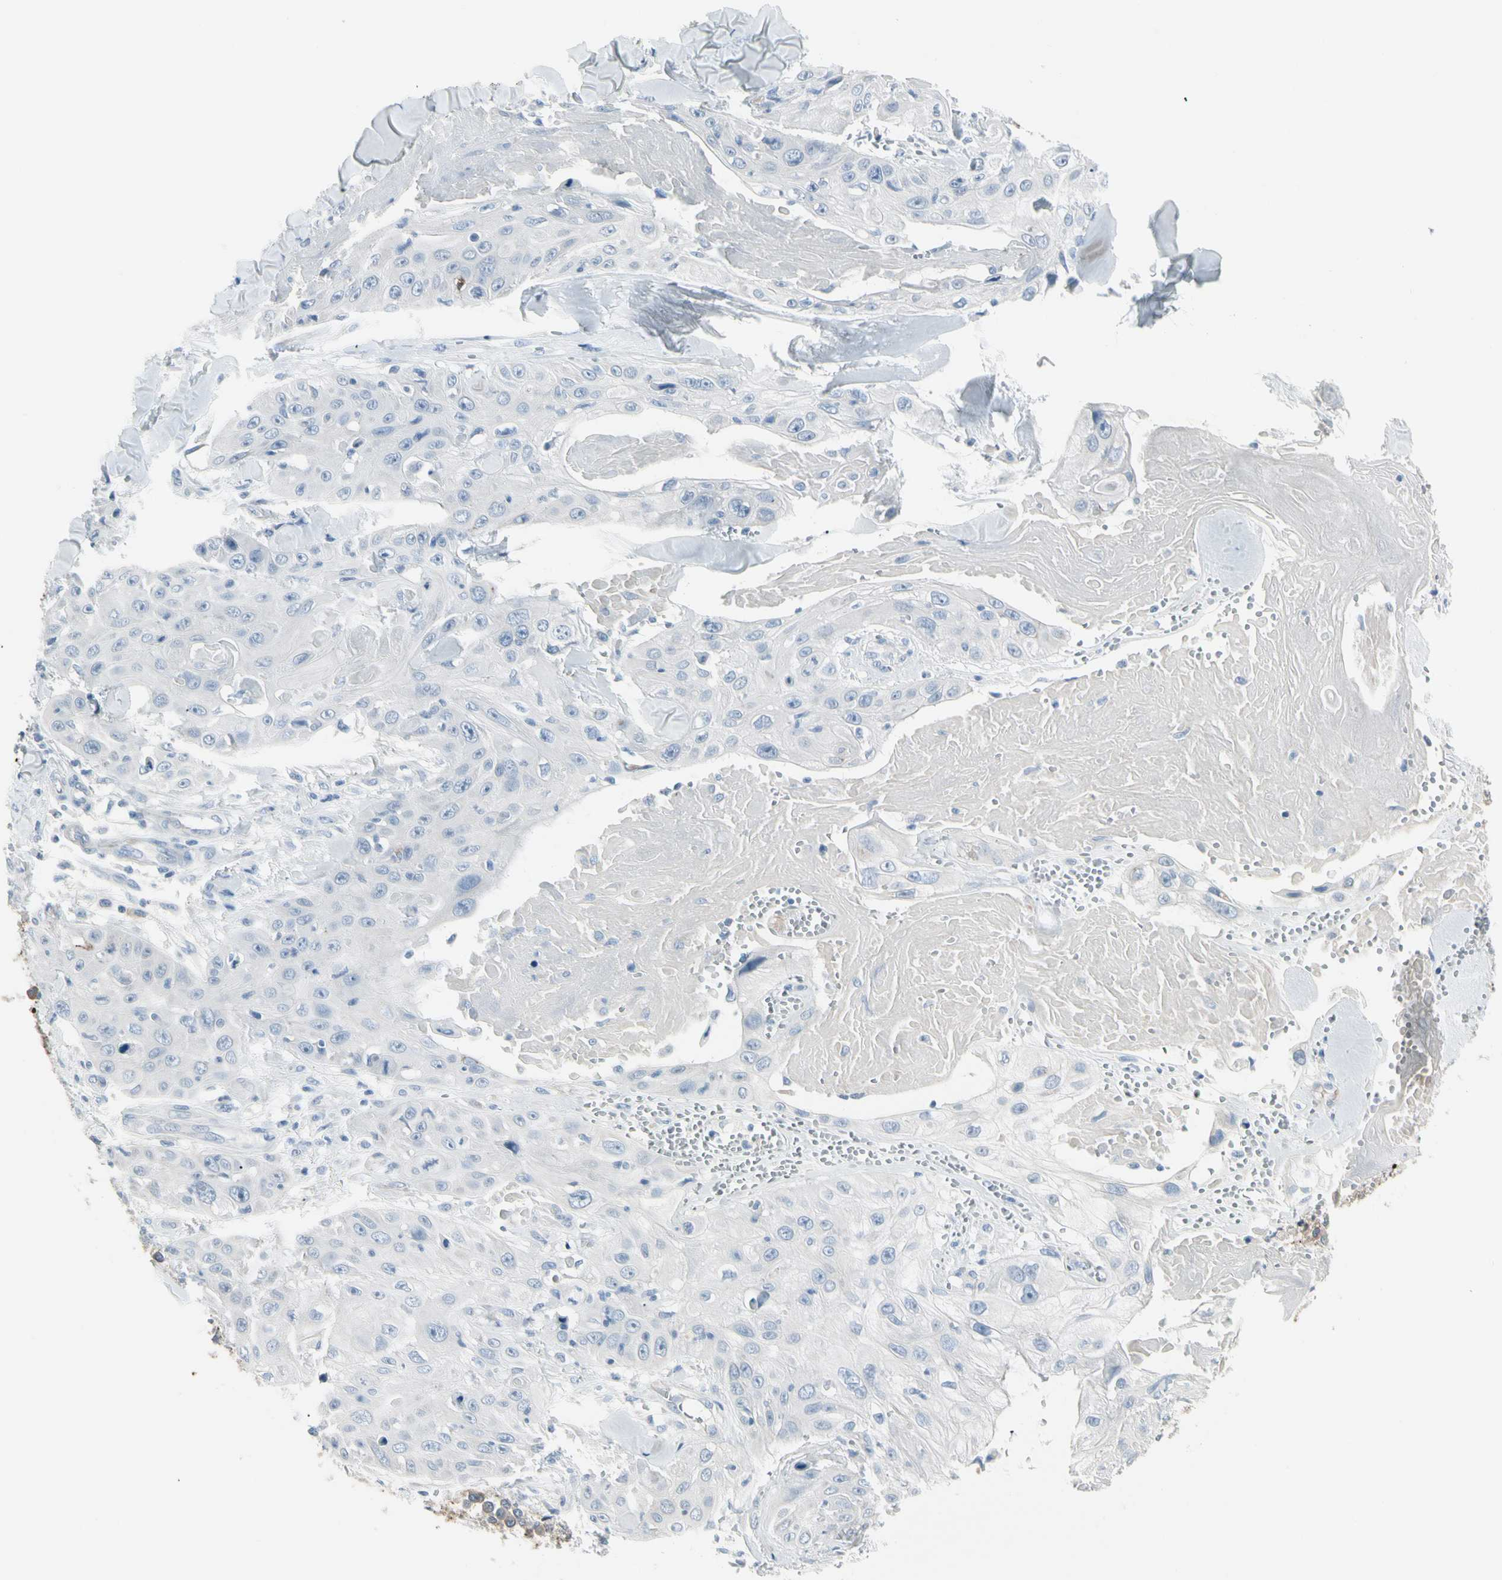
{"staining": {"intensity": "negative", "quantity": "none", "location": "none"}, "tissue": "skin cancer", "cell_type": "Tumor cells", "image_type": "cancer", "snomed": [{"axis": "morphology", "description": "Squamous cell carcinoma, NOS"}, {"axis": "topography", "description": "Skin"}], "caption": "Immunohistochemistry (IHC) histopathology image of human skin cancer stained for a protein (brown), which shows no positivity in tumor cells.", "gene": "PIGR", "patient": {"sex": "male", "age": 86}}